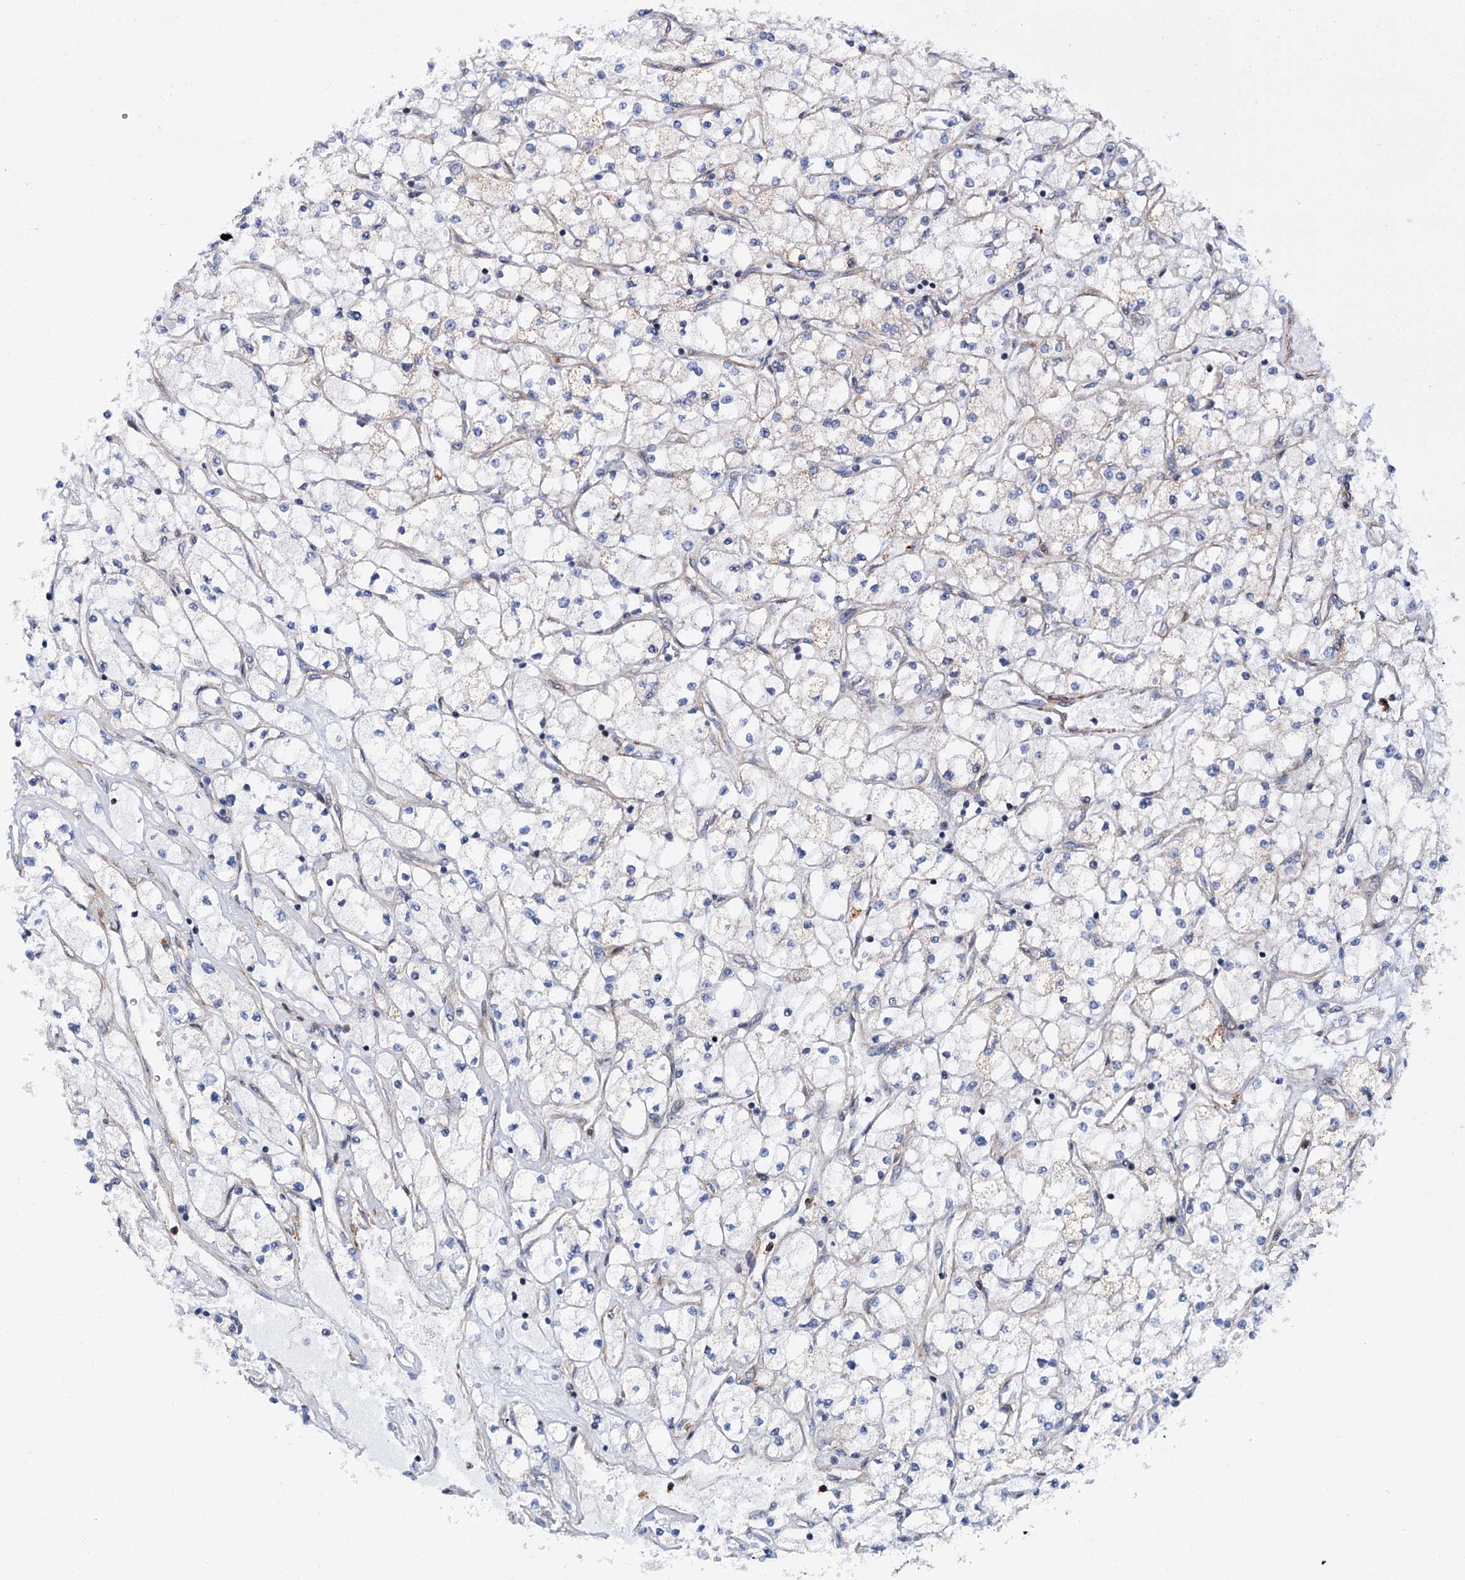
{"staining": {"intensity": "negative", "quantity": "none", "location": "none"}, "tissue": "renal cancer", "cell_type": "Tumor cells", "image_type": "cancer", "snomed": [{"axis": "morphology", "description": "Adenocarcinoma, NOS"}, {"axis": "topography", "description": "Kidney"}], "caption": "This is an immunohistochemistry photomicrograph of adenocarcinoma (renal). There is no positivity in tumor cells.", "gene": "THAP9", "patient": {"sex": "male", "age": 80}}